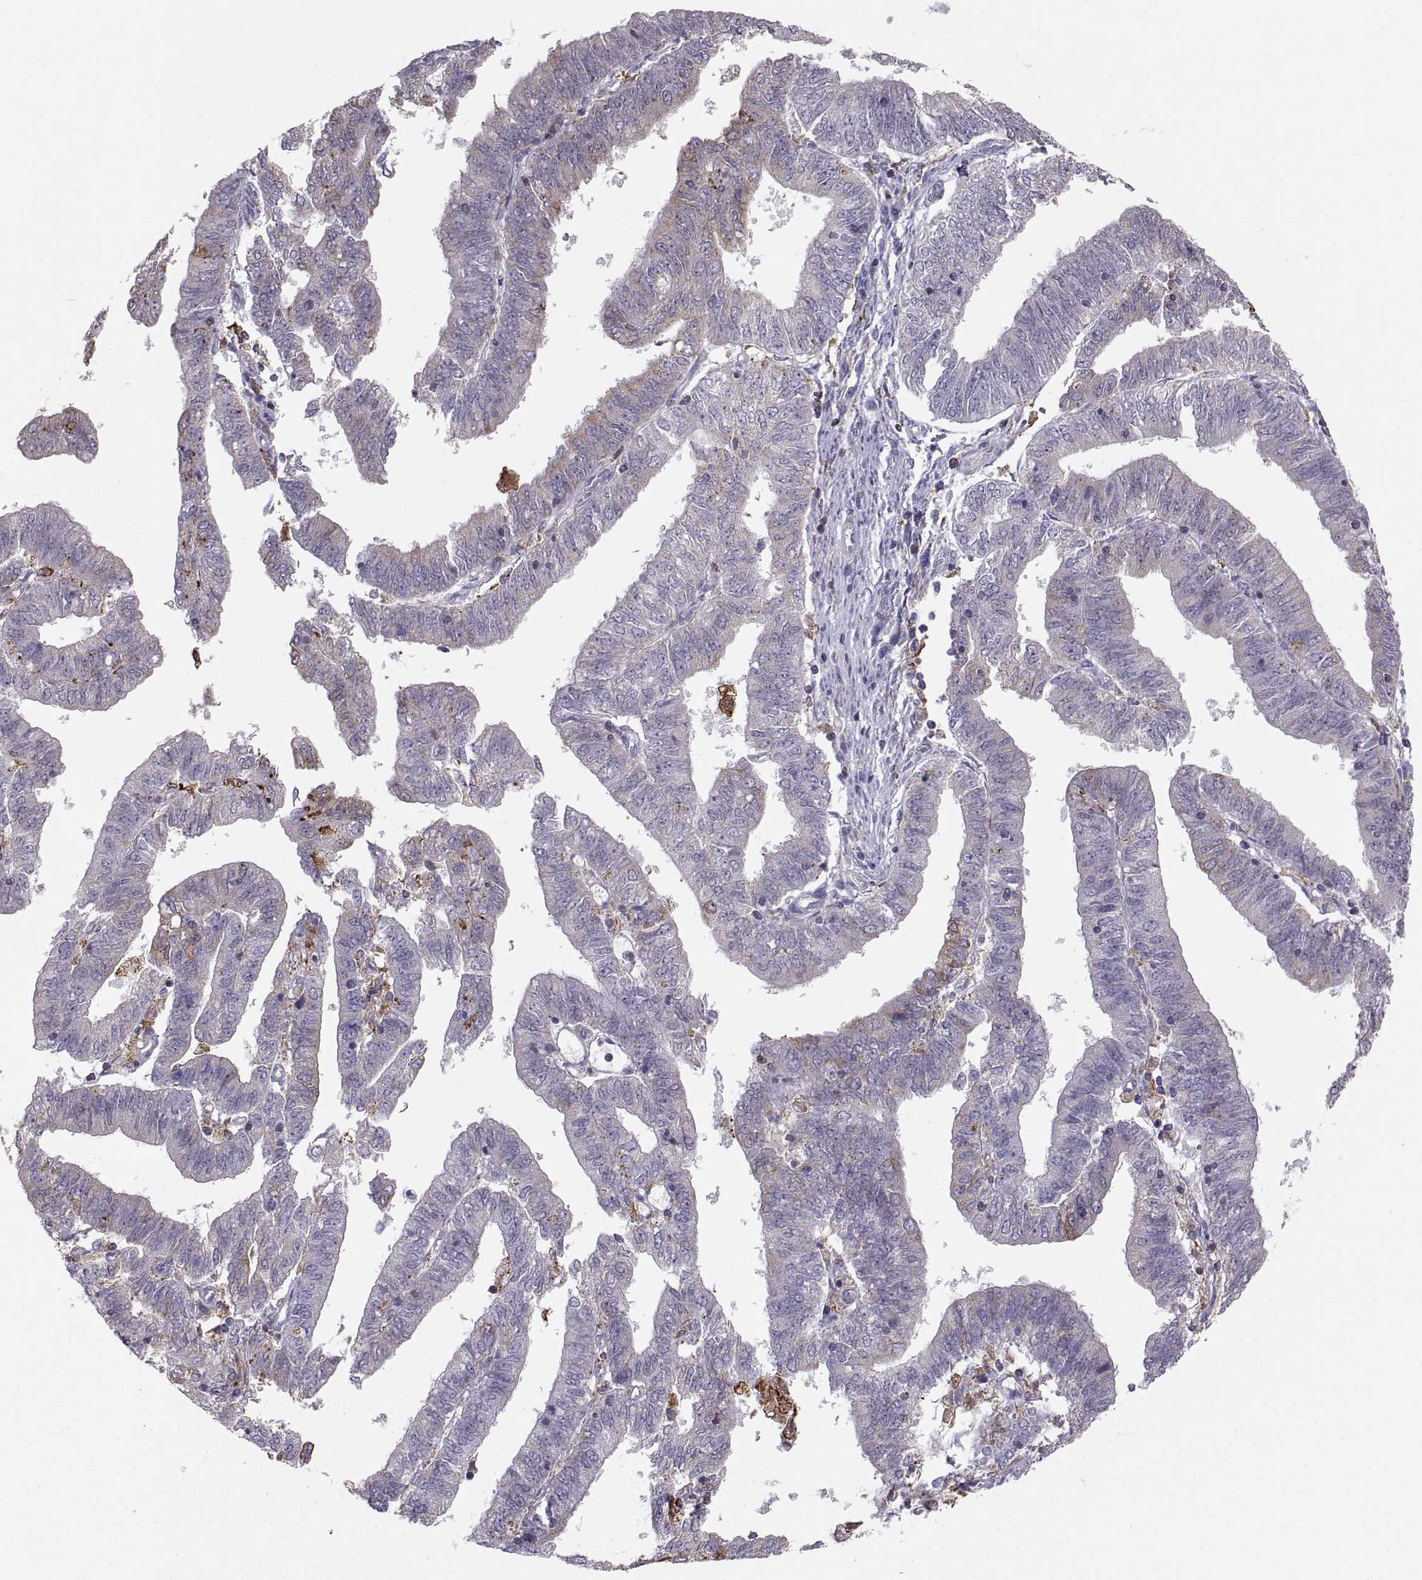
{"staining": {"intensity": "moderate", "quantity": "<25%", "location": "cytoplasmic/membranous"}, "tissue": "endometrial cancer", "cell_type": "Tumor cells", "image_type": "cancer", "snomed": [{"axis": "morphology", "description": "Adenocarcinoma, NOS"}, {"axis": "topography", "description": "Endometrium"}], "caption": "Protein analysis of endometrial cancer tissue reveals moderate cytoplasmic/membranous expression in about <25% of tumor cells.", "gene": "ERO1A", "patient": {"sex": "female", "age": 82}}